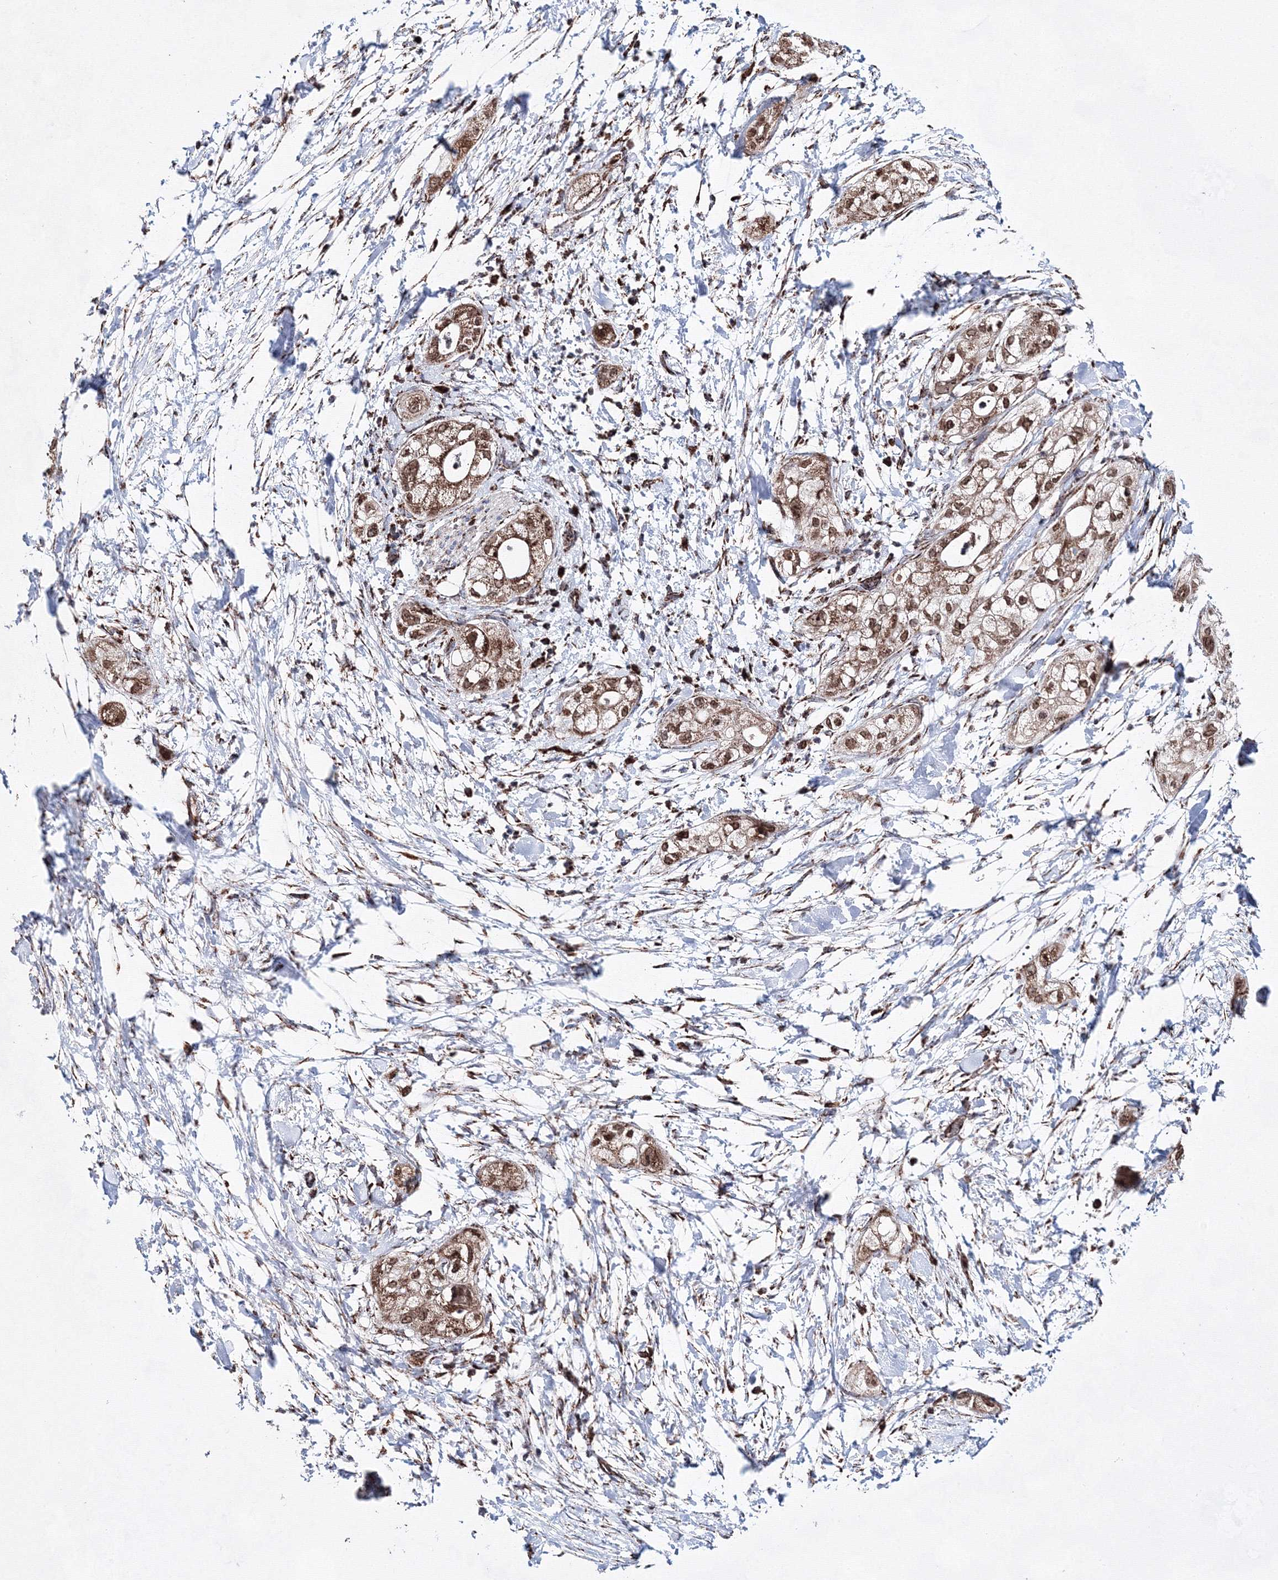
{"staining": {"intensity": "moderate", "quantity": ">75%", "location": "cytoplasmic/membranous,nuclear"}, "tissue": "pancreatic cancer", "cell_type": "Tumor cells", "image_type": "cancer", "snomed": [{"axis": "morphology", "description": "Adenocarcinoma, NOS"}, {"axis": "topography", "description": "Pancreas"}], "caption": "A brown stain labels moderate cytoplasmic/membranous and nuclear expression of a protein in human pancreatic cancer tumor cells.", "gene": "HADHB", "patient": {"sex": "male", "age": 58}}